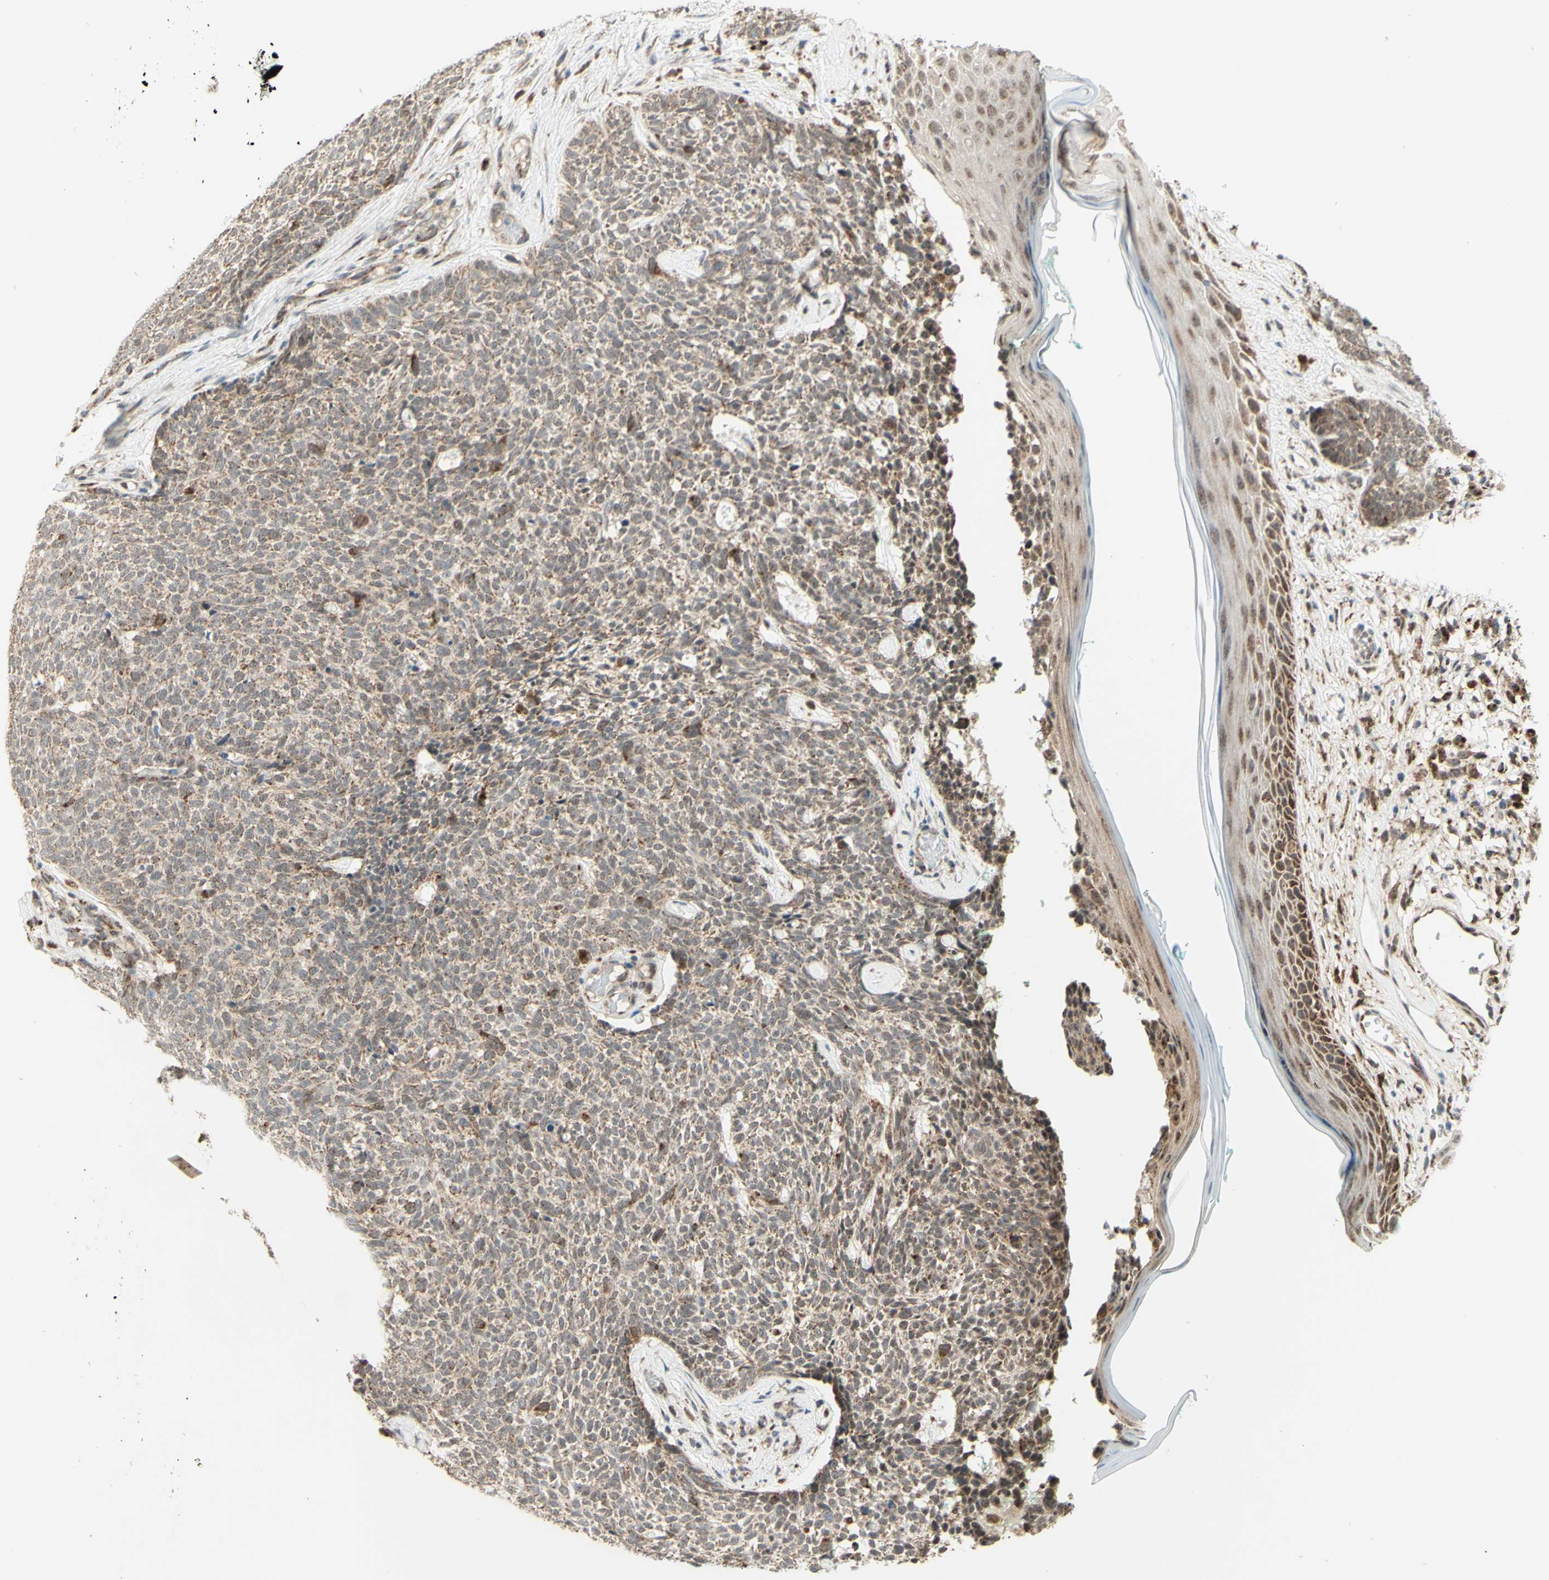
{"staining": {"intensity": "weak", "quantity": ">75%", "location": "cytoplasmic/membranous"}, "tissue": "skin cancer", "cell_type": "Tumor cells", "image_type": "cancer", "snomed": [{"axis": "morphology", "description": "Basal cell carcinoma"}, {"axis": "topography", "description": "Skin"}], "caption": "Weak cytoplasmic/membranous protein positivity is seen in about >75% of tumor cells in skin cancer.", "gene": "DHRS3", "patient": {"sex": "female", "age": 84}}